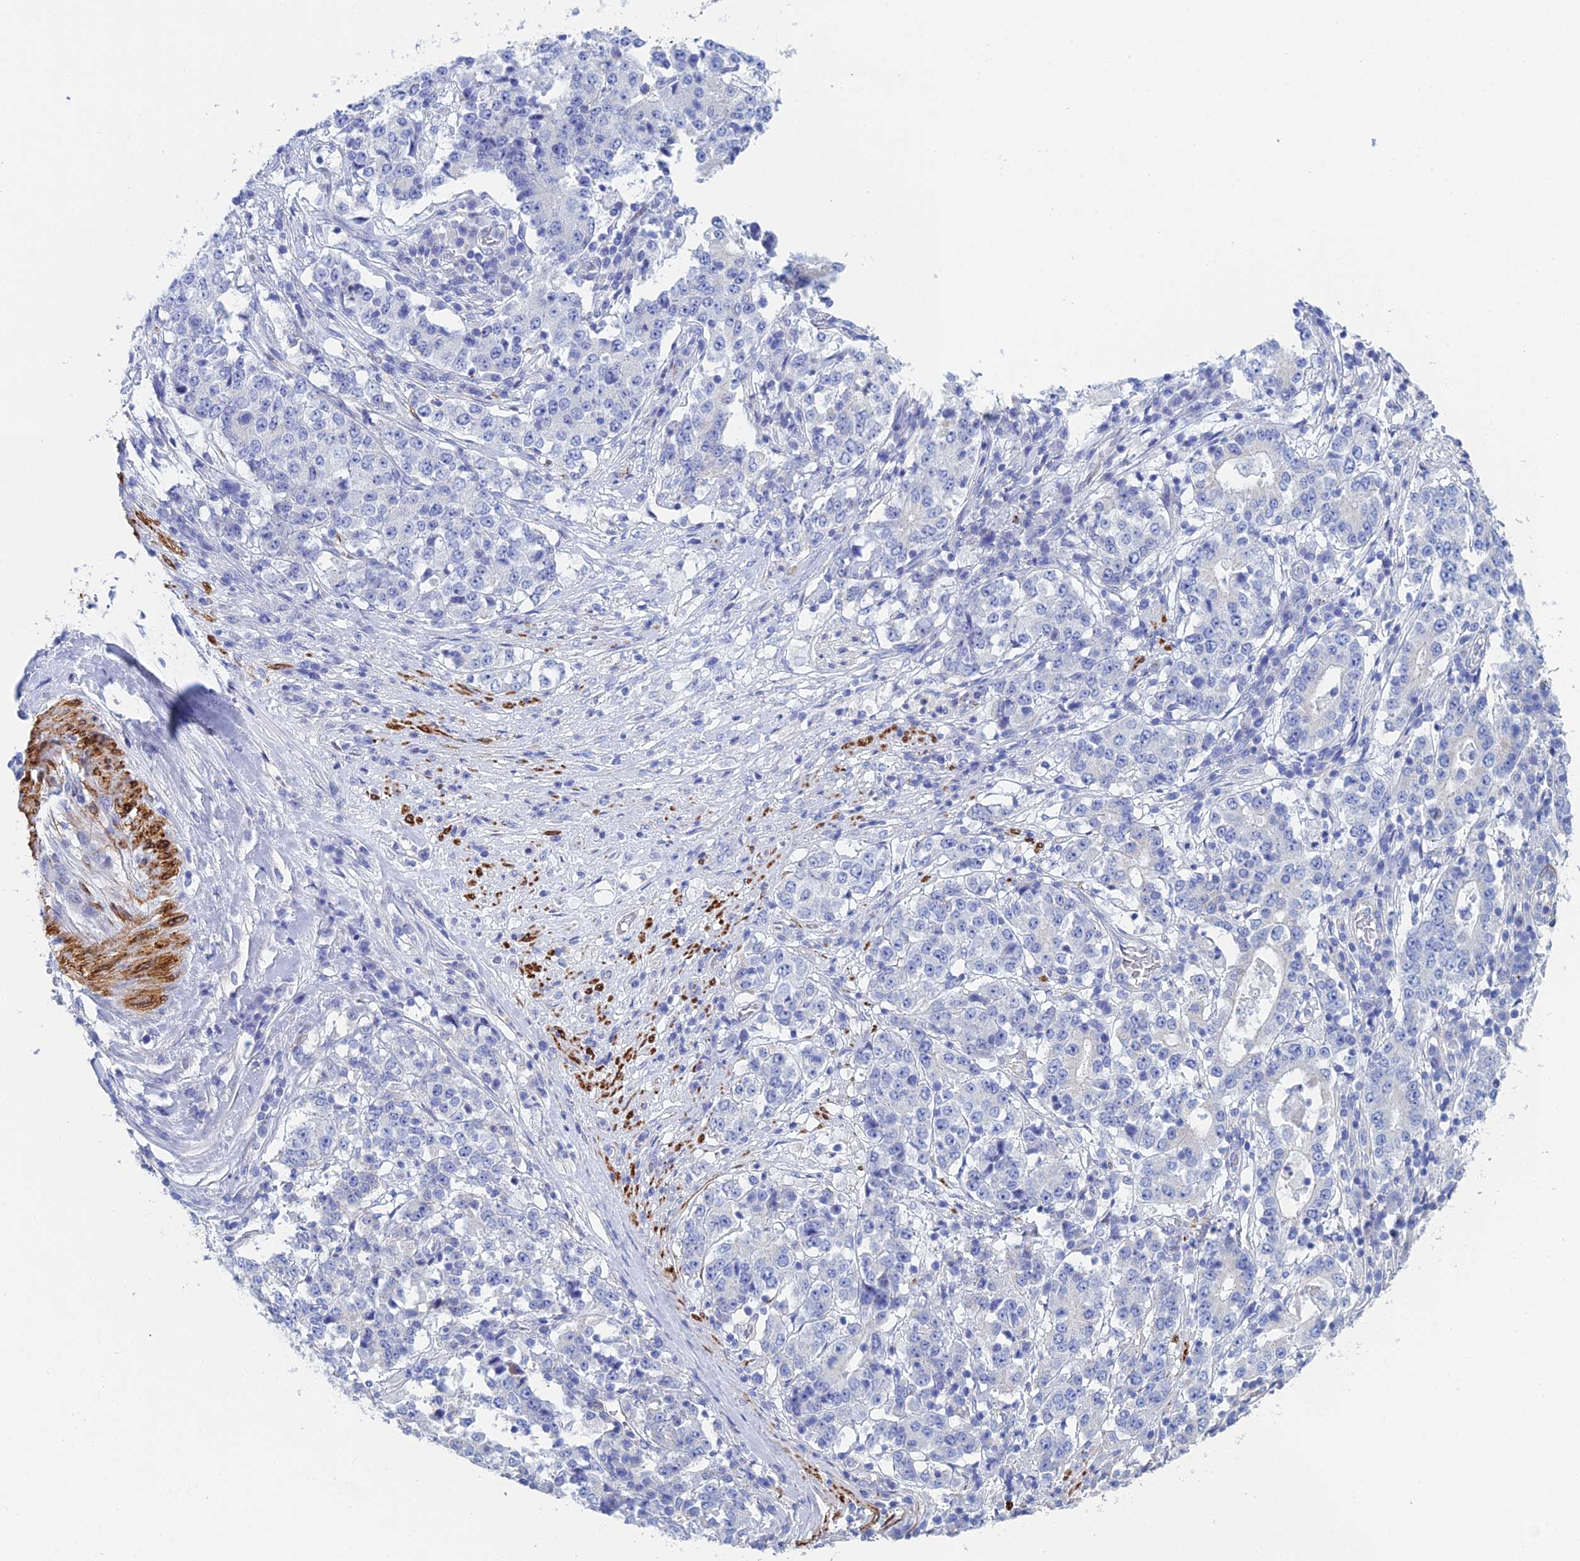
{"staining": {"intensity": "negative", "quantity": "none", "location": "none"}, "tissue": "stomach cancer", "cell_type": "Tumor cells", "image_type": "cancer", "snomed": [{"axis": "morphology", "description": "Adenocarcinoma, NOS"}, {"axis": "topography", "description": "Stomach"}], "caption": "An immunohistochemistry photomicrograph of stomach adenocarcinoma is shown. There is no staining in tumor cells of stomach adenocarcinoma.", "gene": "PCDHA8", "patient": {"sex": "male", "age": 59}}